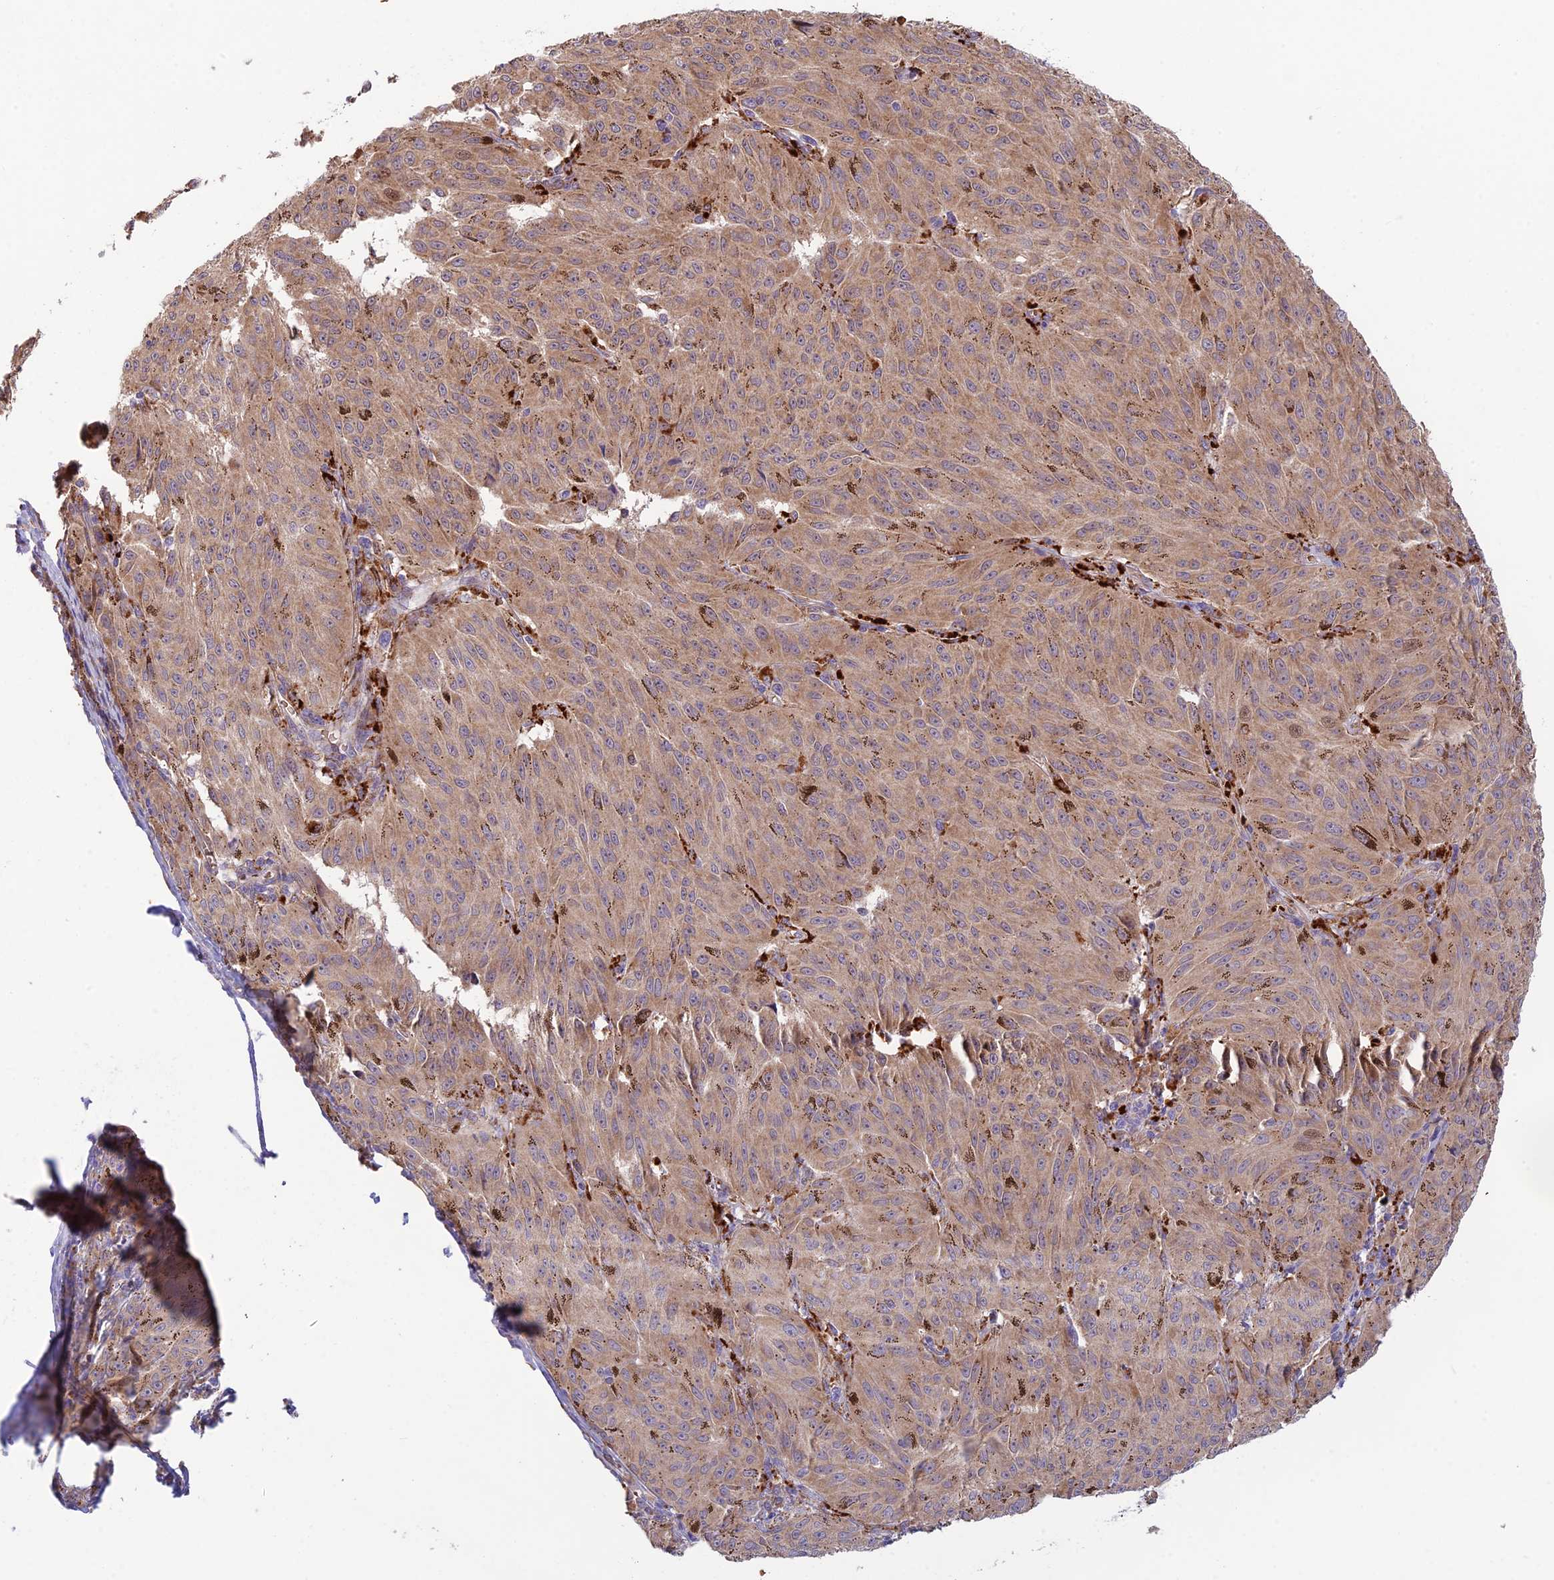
{"staining": {"intensity": "weak", "quantity": ">75%", "location": "cytoplasmic/membranous"}, "tissue": "melanoma", "cell_type": "Tumor cells", "image_type": "cancer", "snomed": [{"axis": "morphology", "description": "Malignant melanoma, NOS"}, {"axis": "topography", "description": "Skin"}], "caption": "Malignant melanoma stained for a protein (brown) demonstrates weak cytoplasmic/membranous positive expression in approximately >75% of tumor cells.", "gene": "UFSP2", "patient": {"sex": "female", "age": 72}}